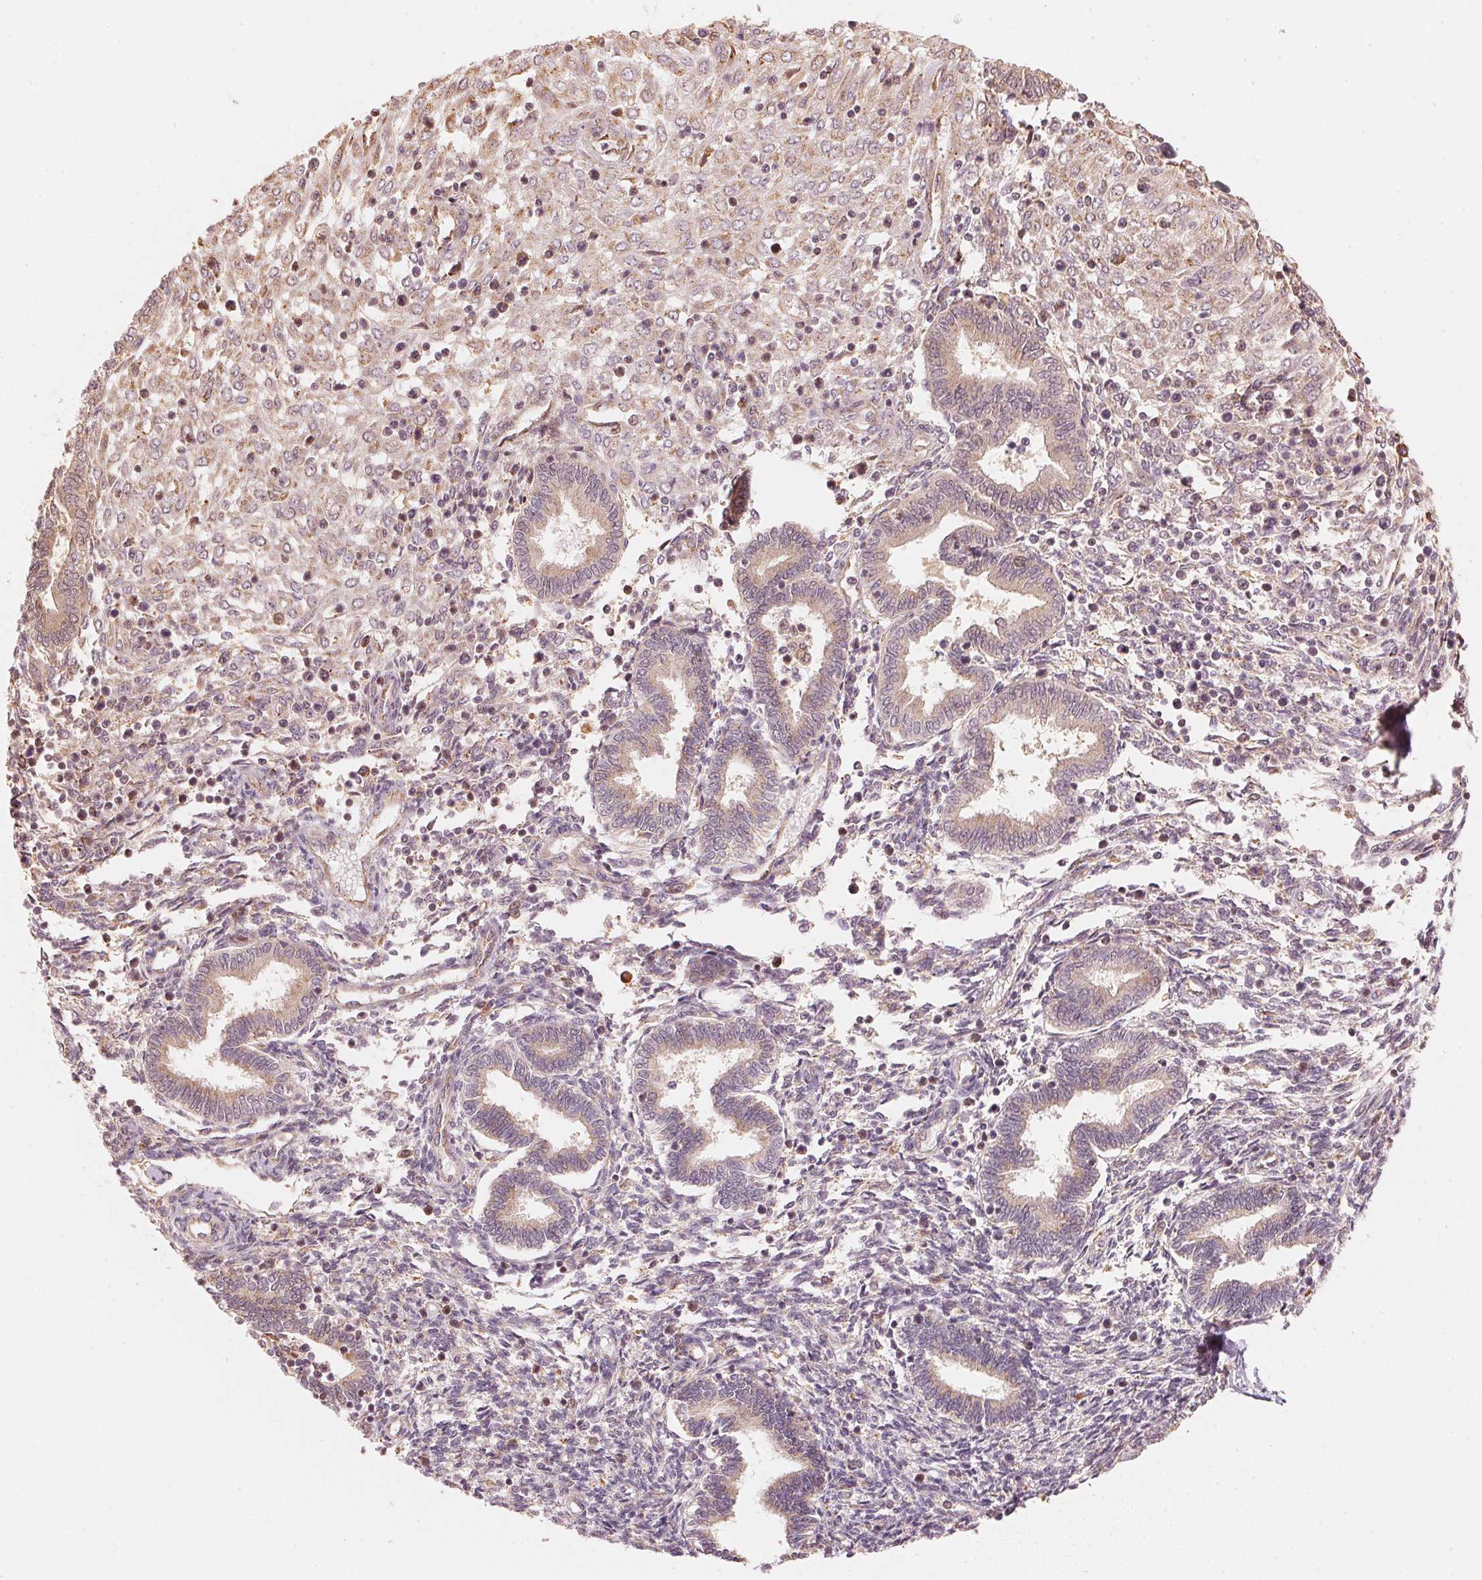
{"staining": {"intensity": "negative", "quantity": "none", "location": "none"}, "tissue": "endometrium", "cell_type": "Cells in endometrial stroma", "image_type": "normal", "snomed": [{"axis": "morphology", "description": "Normal tissue, NOS"}, {"axis": "topography", "description": "Endometrium"}], "caption": "The immunohistochemistry micrograph has no significant positivity in cells in endometrial stroma of endometrium. Brightfield microscopy of immunohistochemistry (IHC) stained with DAB (3,3'-diaminobenzidine) (brown) and hematoxylin (blue), captured at high magnification.", "gene": "PRKN", "patient": {"sex": "female", "age": 42}}